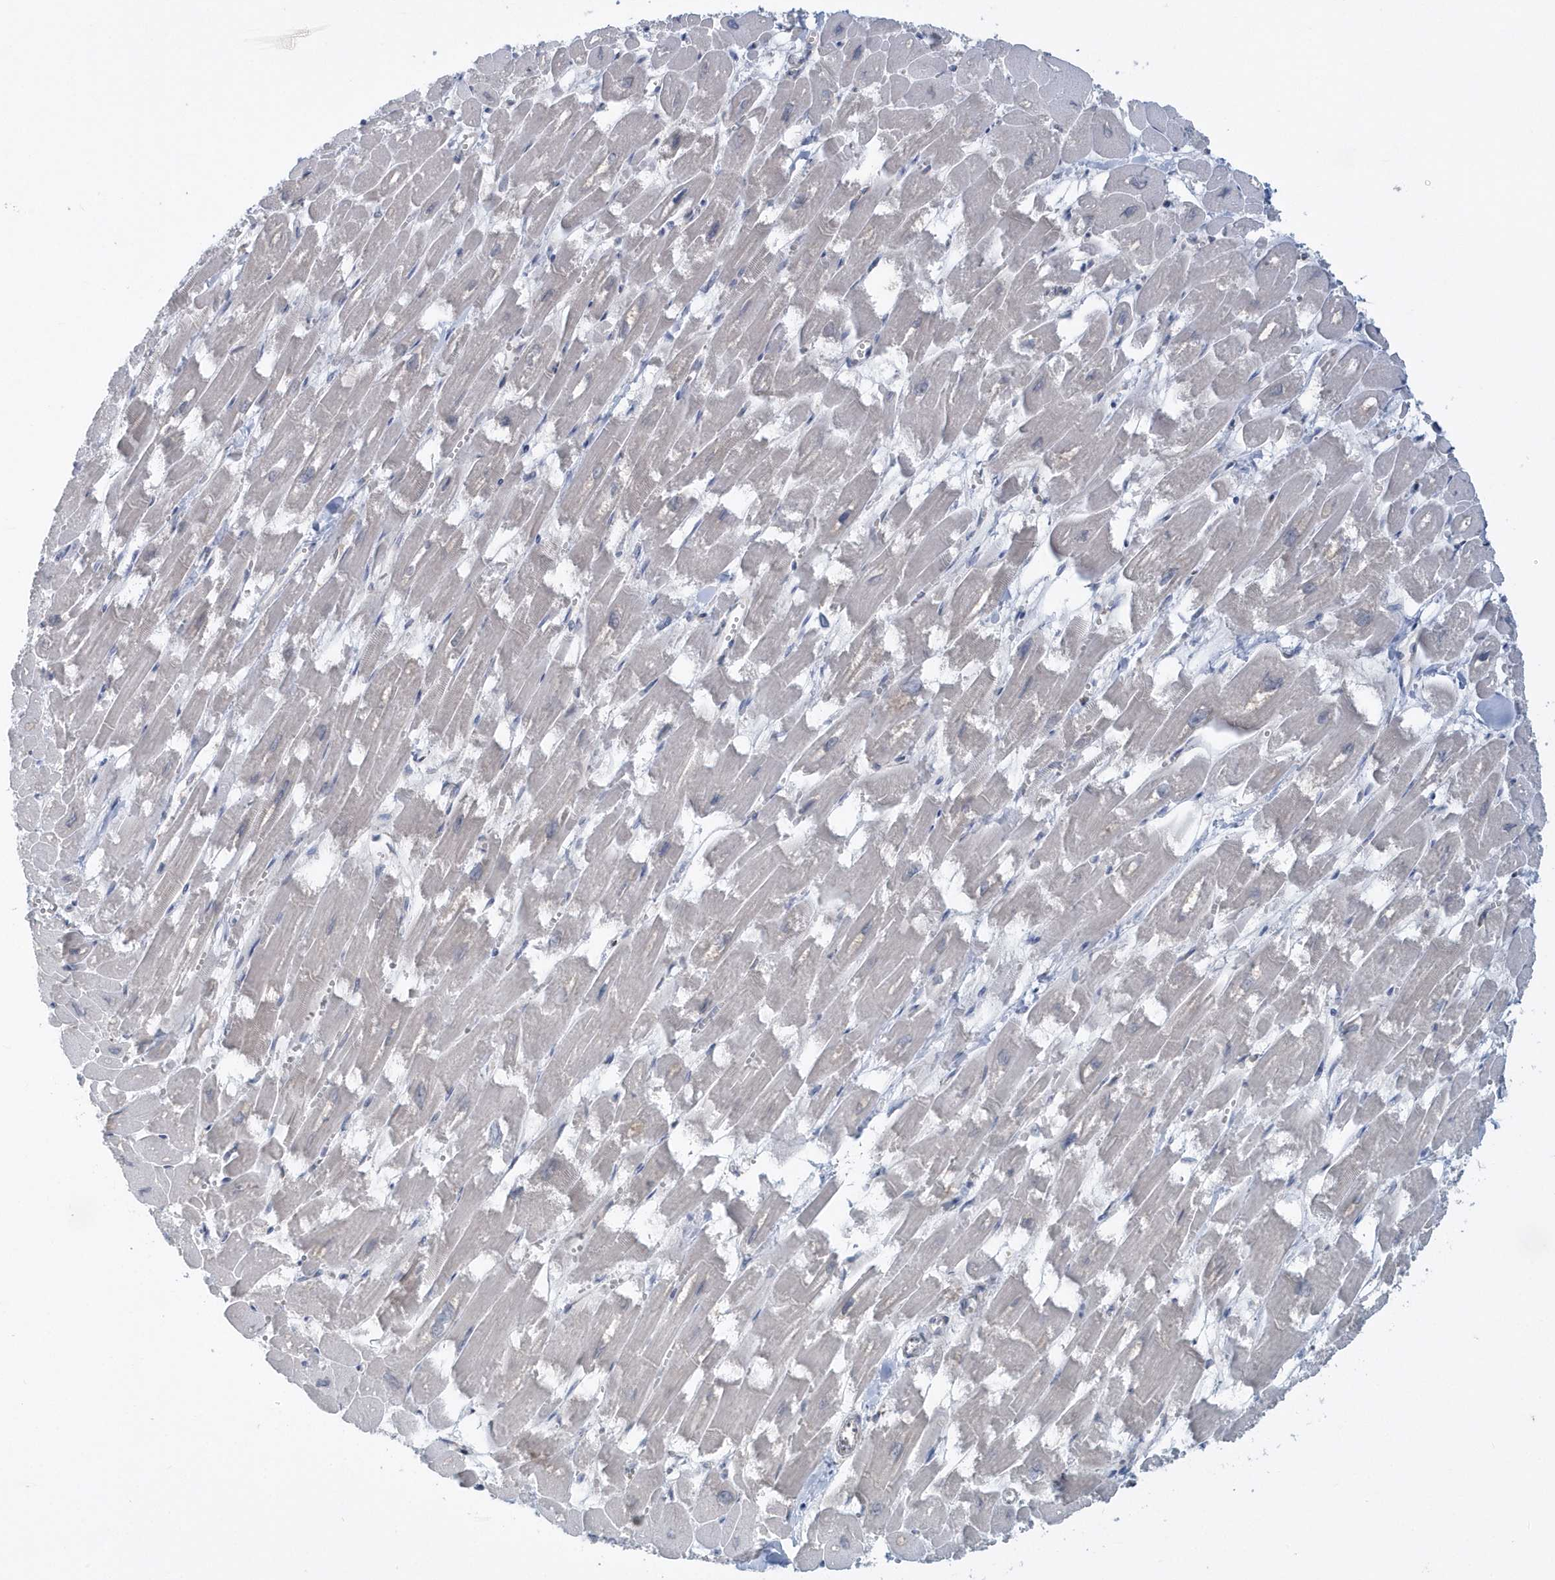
{"staining": {"intensity": "negative", "quantity": "none", "location": "none"}, "tissue": "heart muscle", "cell_type": "Cardiomyocytes", "image_type": "normal", "snomed": [{"axis": "morphology", "description": "Normal tissue, NOS"}, {"axis": "topography", "description": "Heart"}], "caption": "IHC histopathology image of unremarkable human heart muscle stained for a protein (brown), which shows no positivity in cardiomyocytes. Nuclei are stained in blue.", "gene": "EIF3C", "patient": {"sex": "male", "age": 54}}